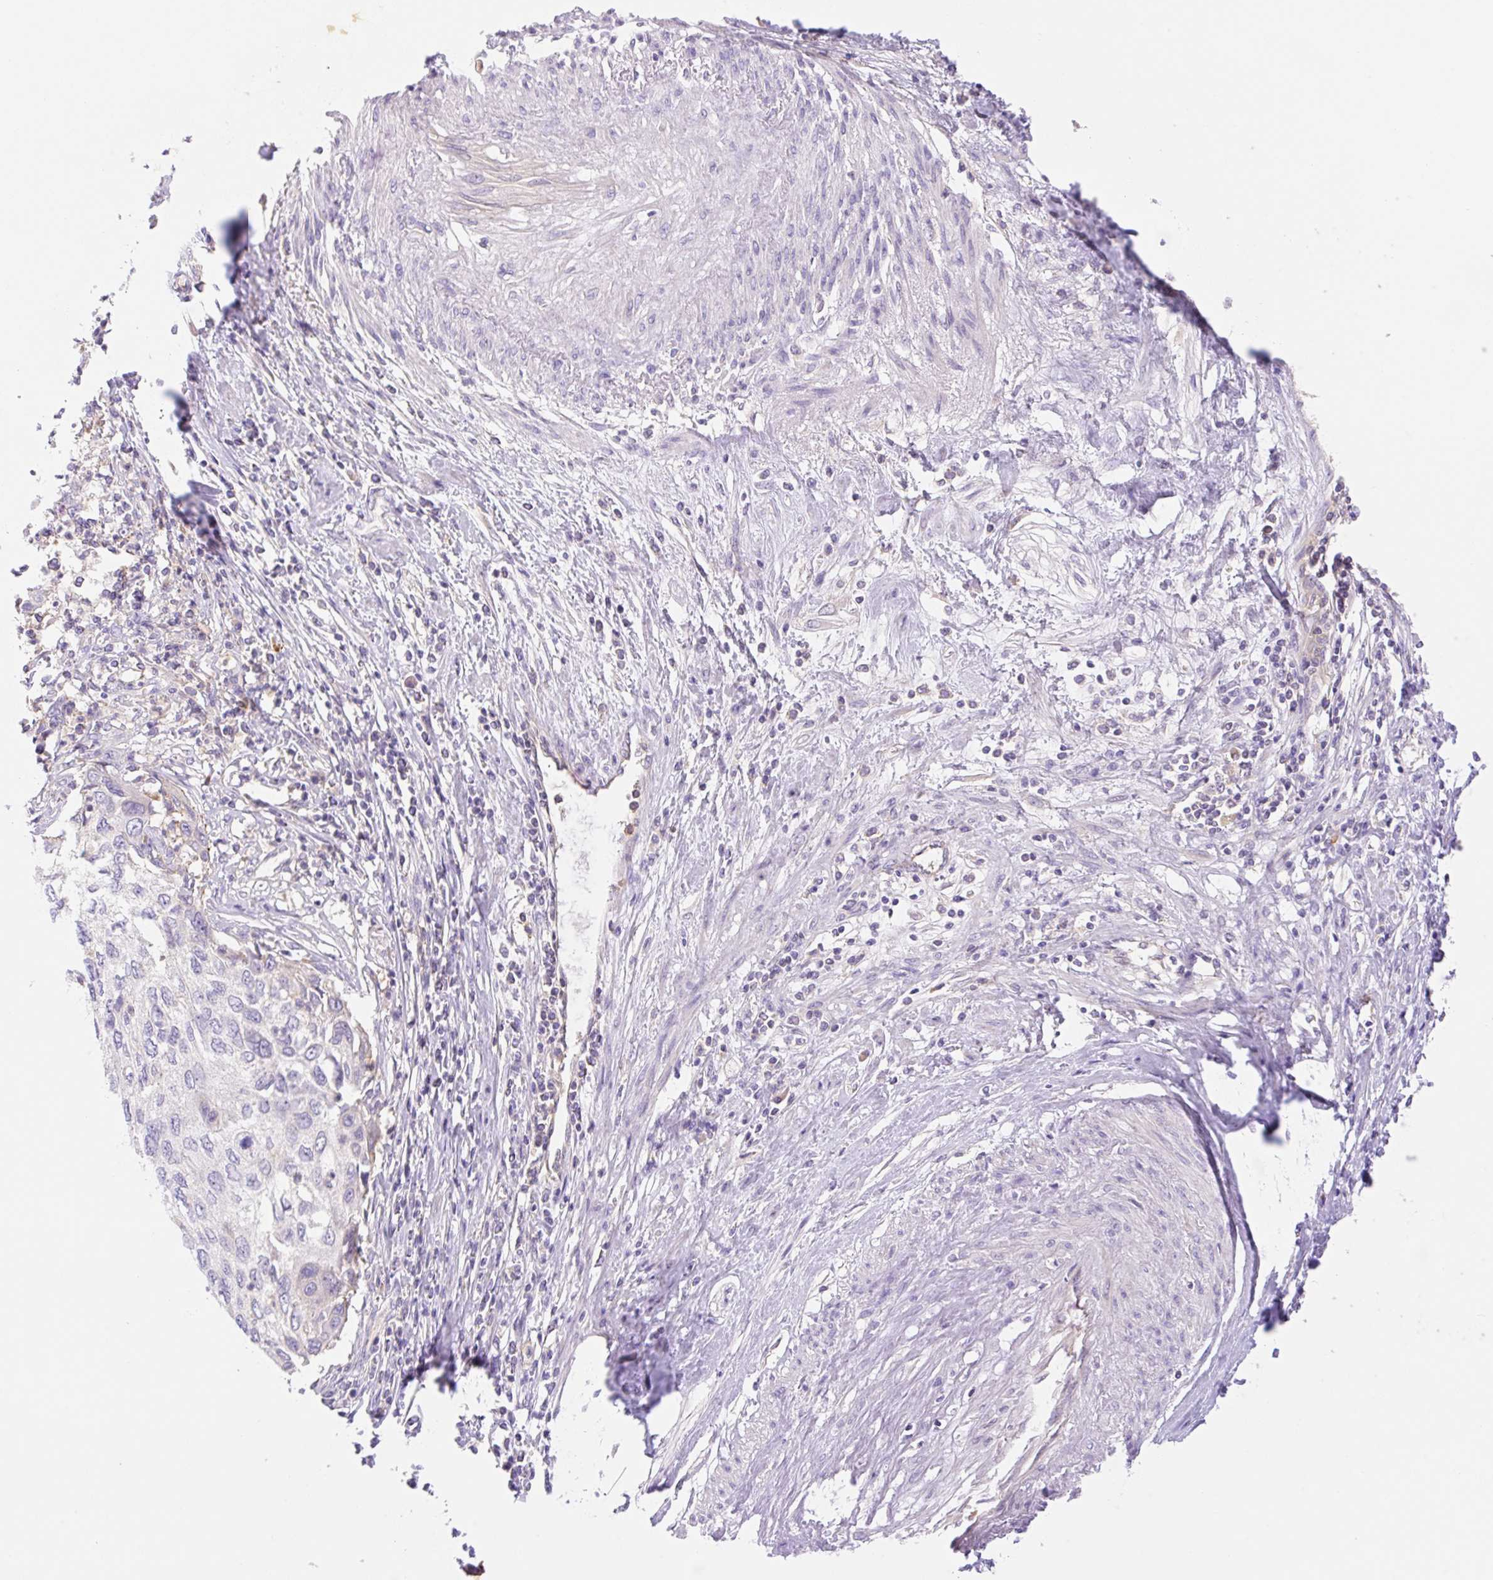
{"staining": {"intensity": "negative", "quantity": "none", "location": "none"}, "tissue": "cervical cancer", "cell_type": "Tumor cells", "image_type": "cancer", "snomed": [{"axis": "morphology", "description": "Squamous cell carcinoma, NOS"}, {"axis": "topography", "description": "Cervix"}], "caption": "The image displays no staining of tumor cells in cervical cancer. The staining was performed using DAB (3,3'-diaminobenzidine) to visualize the protein expression in brown, while the nuclei were stained in blue with hematoxylin (Magnification: 20x).", "gene": "DENND5A", "patient": {"sex": "female", "age": 70}}